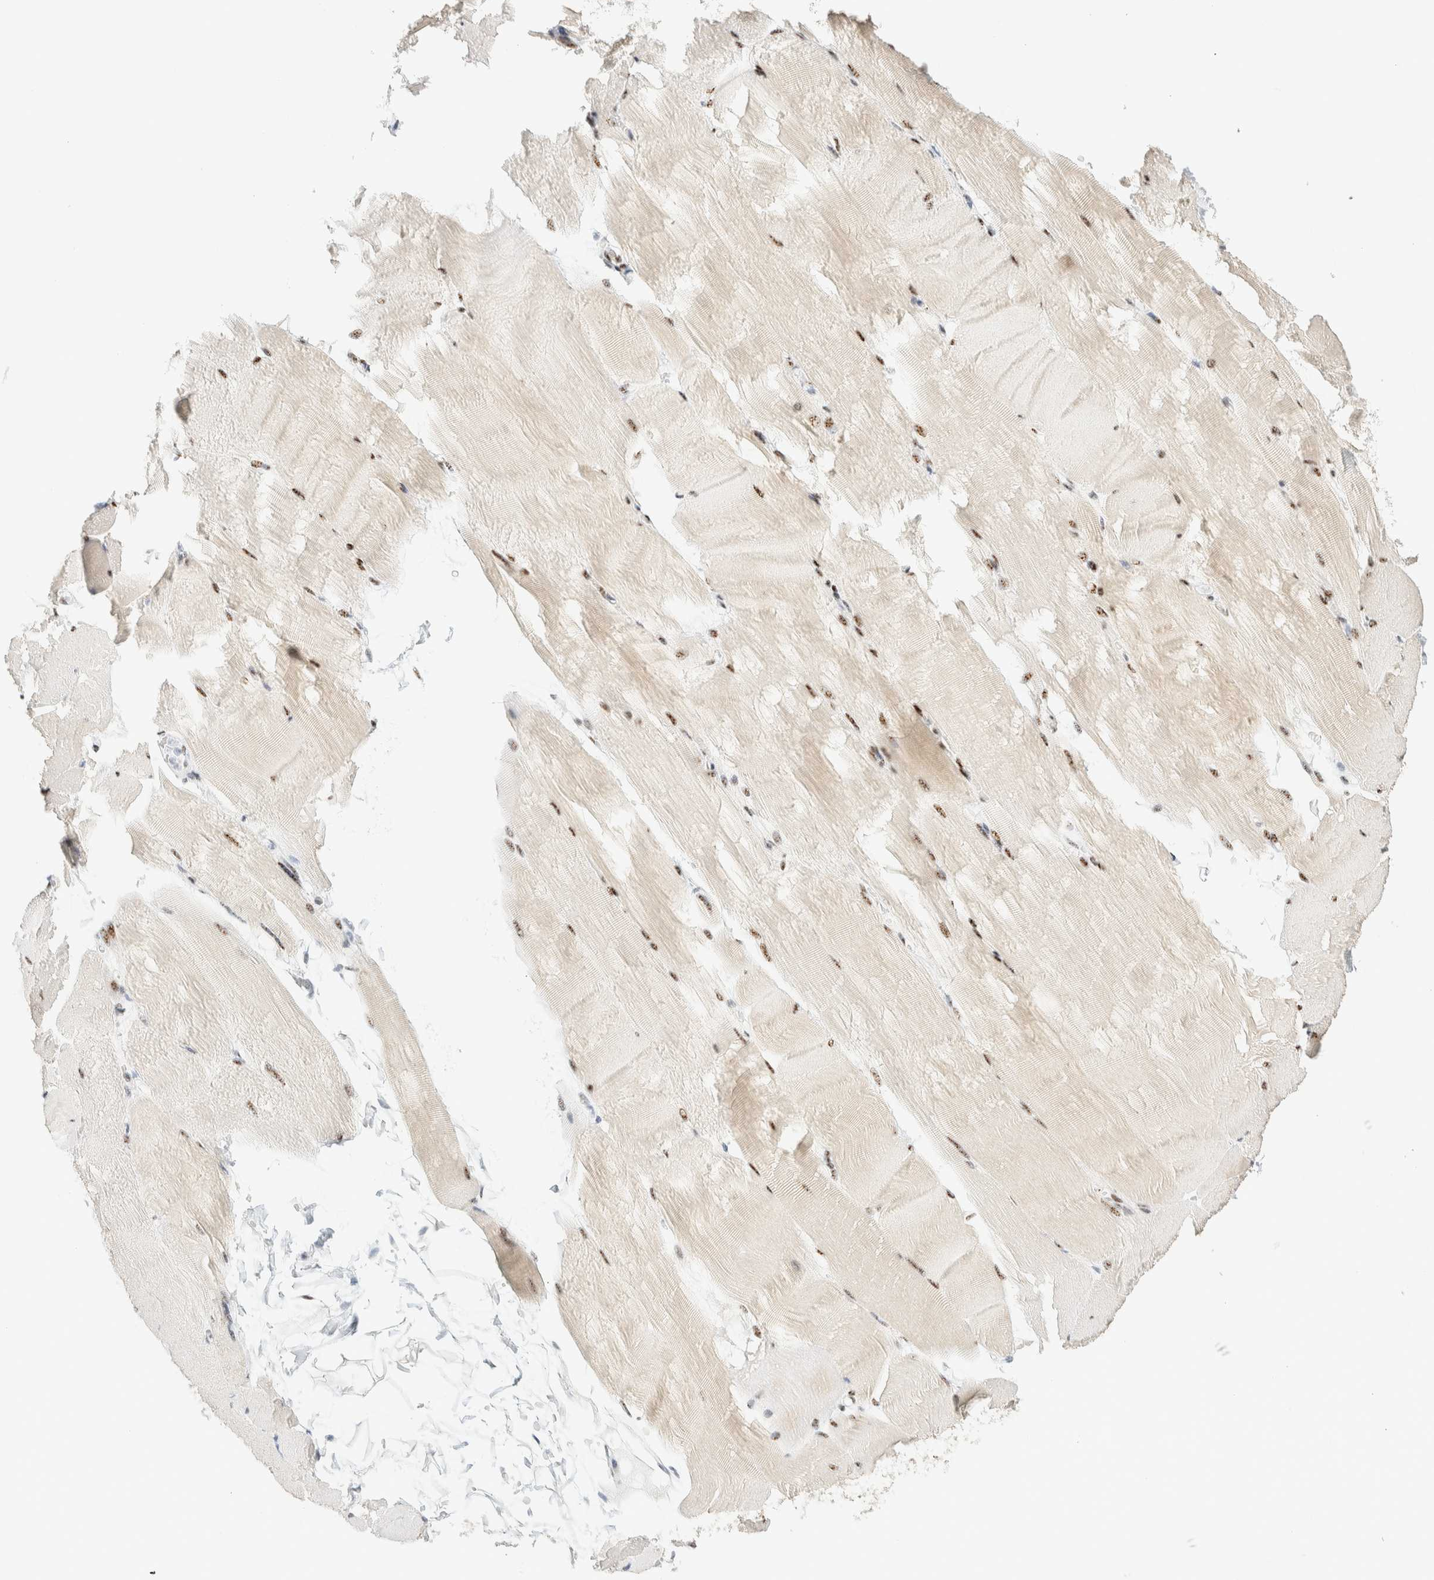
{"staining": {"intensity": "moderate", "quantity": ">75%", "location": "nuclear"}, "tissue": "skeletal muscle", "cell_type": "Myocytes", "image_type": "normal", "snomed": [{"axis": "morphology", "description": "Normal tissue, NOS"}, {"axis": "topography", "description": "Skeletal muscle"}, {"axis": "topography", "description": "Parathyroid gland"}], "caption": "This is an image of immunohistochemistry (IHC) staining of normal skeletal muscle, which shows moderate positivity in the nuclear of myocytes.", "gene": "SON", "patient": {"sex": "female", "age": 37}}